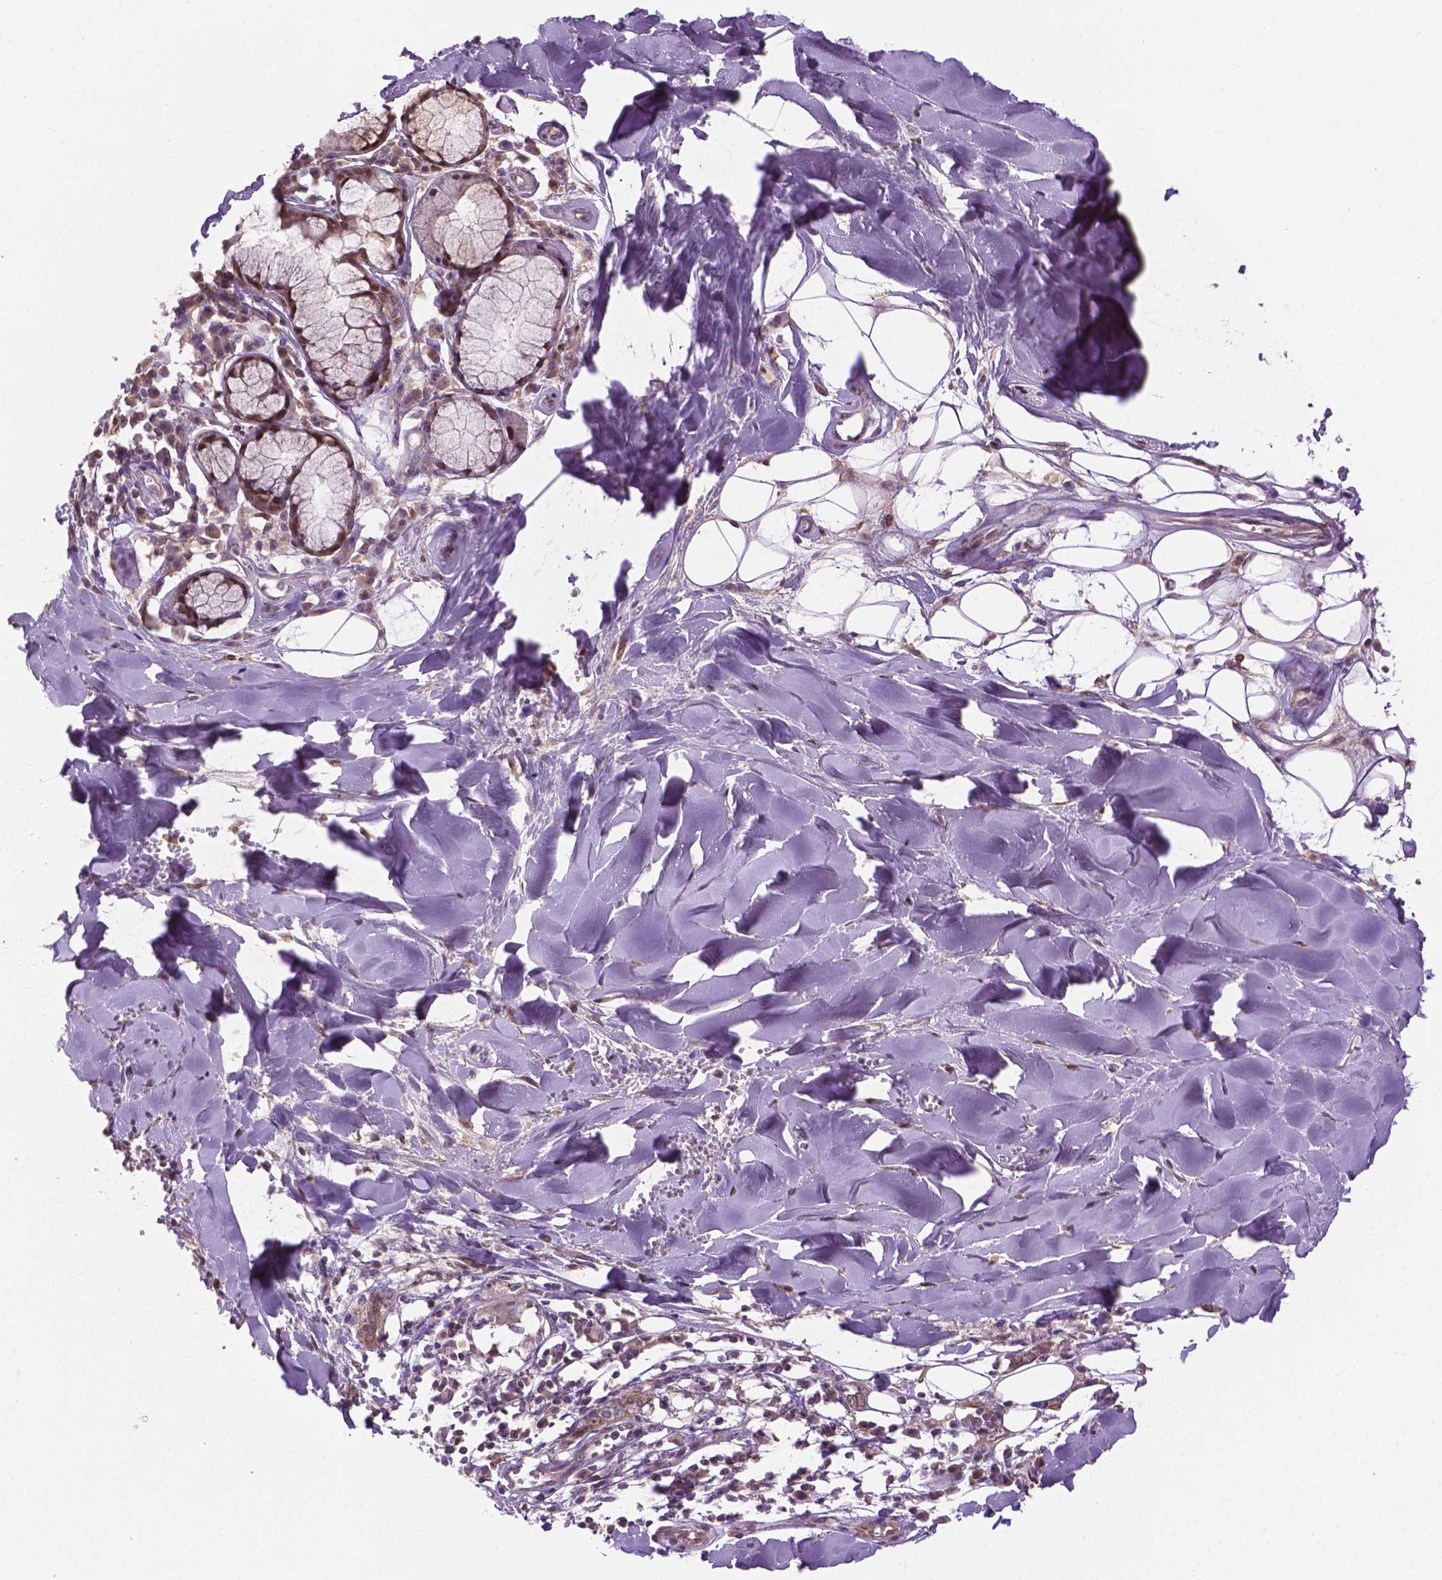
{"staining": {"intensity": "weak", "quantity": ">75%", "location": "nuclear"}, "tissue": "adipose tissue", "cell_type": "Adipocytes", "image_type": "normal", "snomed": [{"axis": "morphology", "description": "Normal tissue, NOS"}, {"axis": "morphology", "description": "Squamous cell carcinoma, NOS"}, {"axis": "topography", "description": "Cartilage tissue"}, {"axis": "topography", "description": "Bronchus"}, {"axis": "topography", "description": "Lung"}], "caption": "Immunohistochemical staining of unremarkable adipose tissue displays low levels of weak nuclear staining in approximately >75% of adipocytes.", "gene": "ENSG00000289700", "patient": {"sex": "male", "age": 66}}